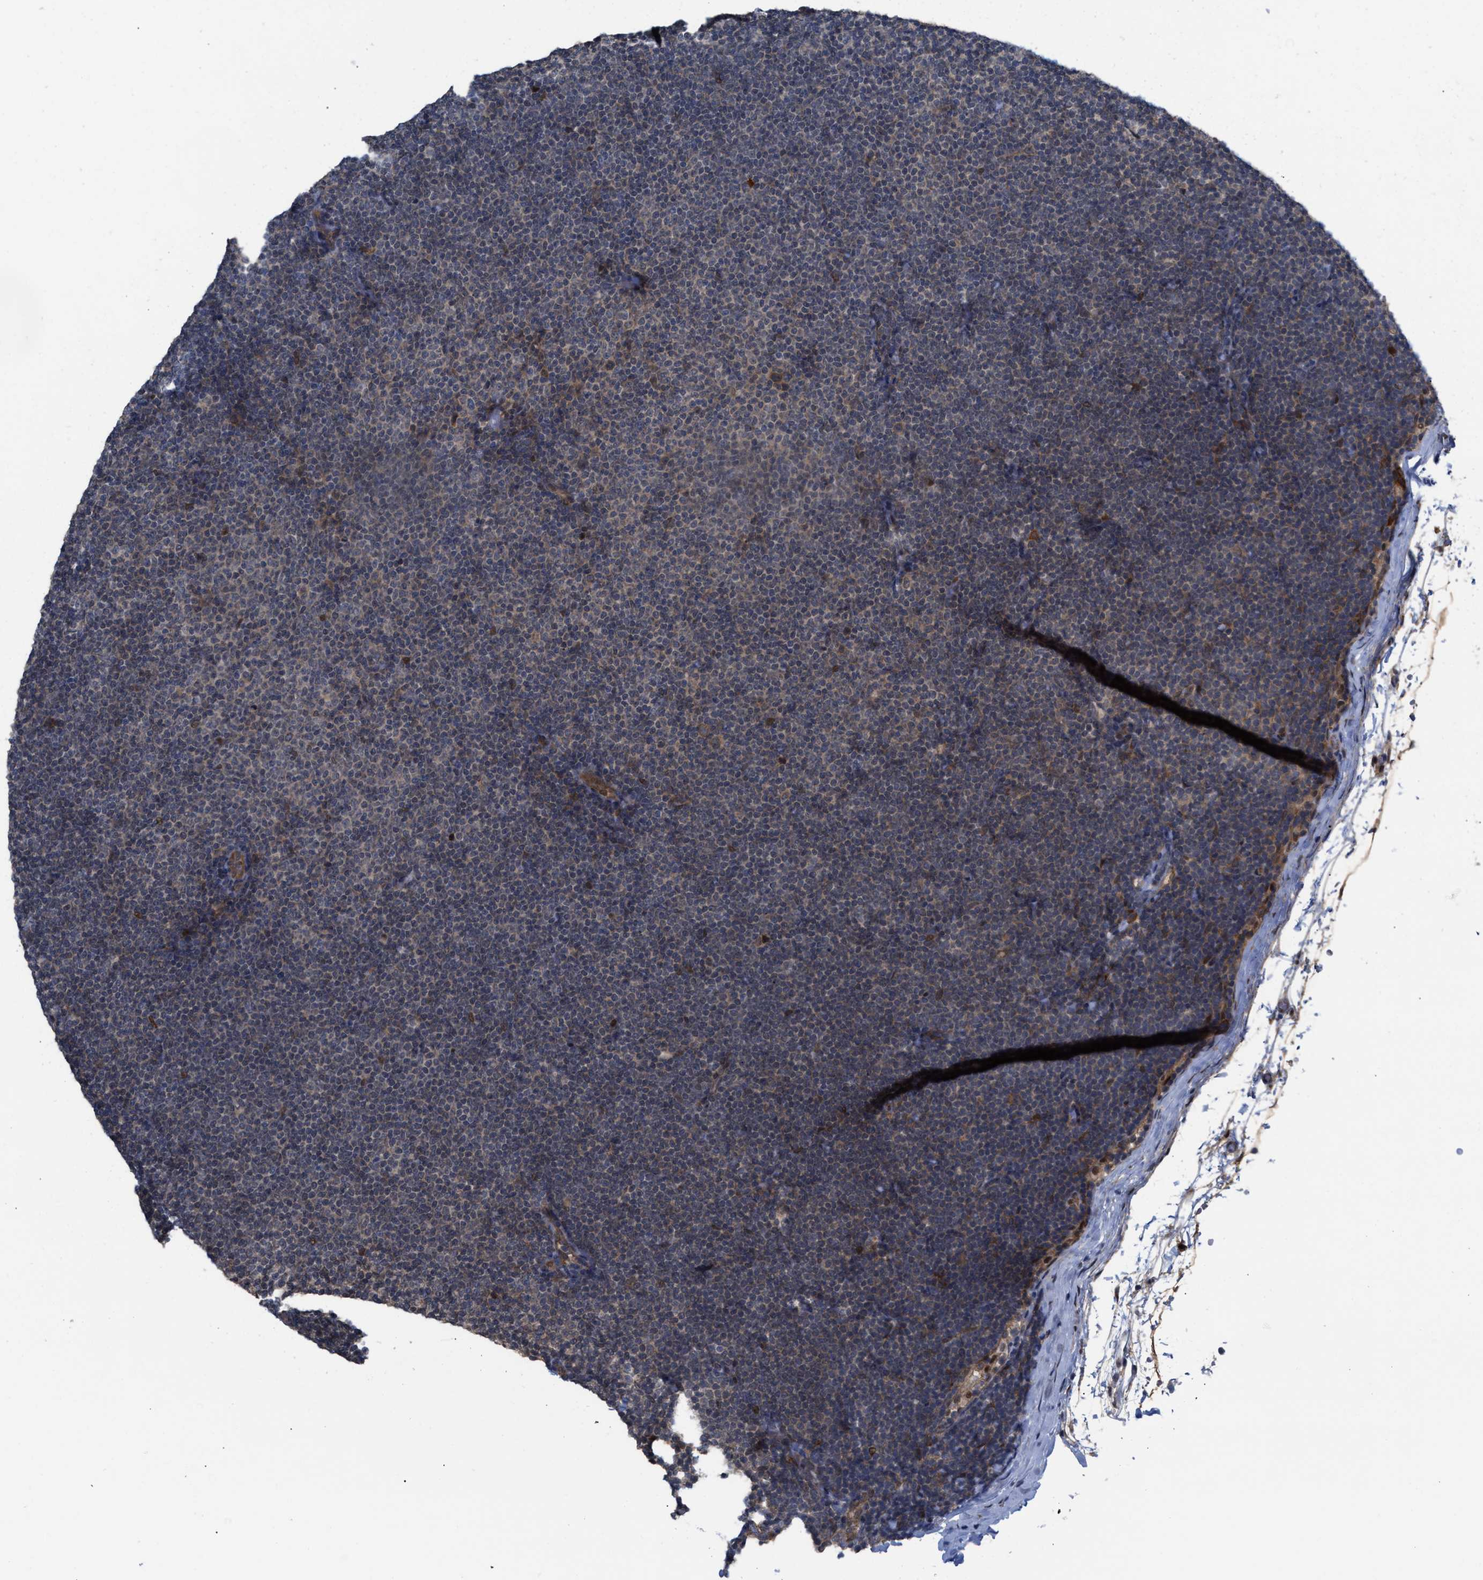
{"staining": {"intensity": "weak", "quantity": "<25%", "location": "cytoplasmic/membranous"}, "tissue": "lymphoma", "cell_type": "Tumor cells", "image_type": "cancer", "snomed": [{"axis": "morphology", "description": "Malignant lymphoma, non-Hodgkin's type, Low grade"}, {"axis": "topography", "description": "Lymph node"}], "caption": "Image shows no protein expression in tumor cells of malignant lymphoma, non-Hodgkin's type (low-grade) tissue. The staining was performed using DAB (3,3'-diaminobenzidine) to visualize the protein expression in brown, while the nuclei were stained in blue with hematoxylin (Magnification: 20x).", "gene": "TP53BP2", "patient": {"sex": "female", "age": 53}}